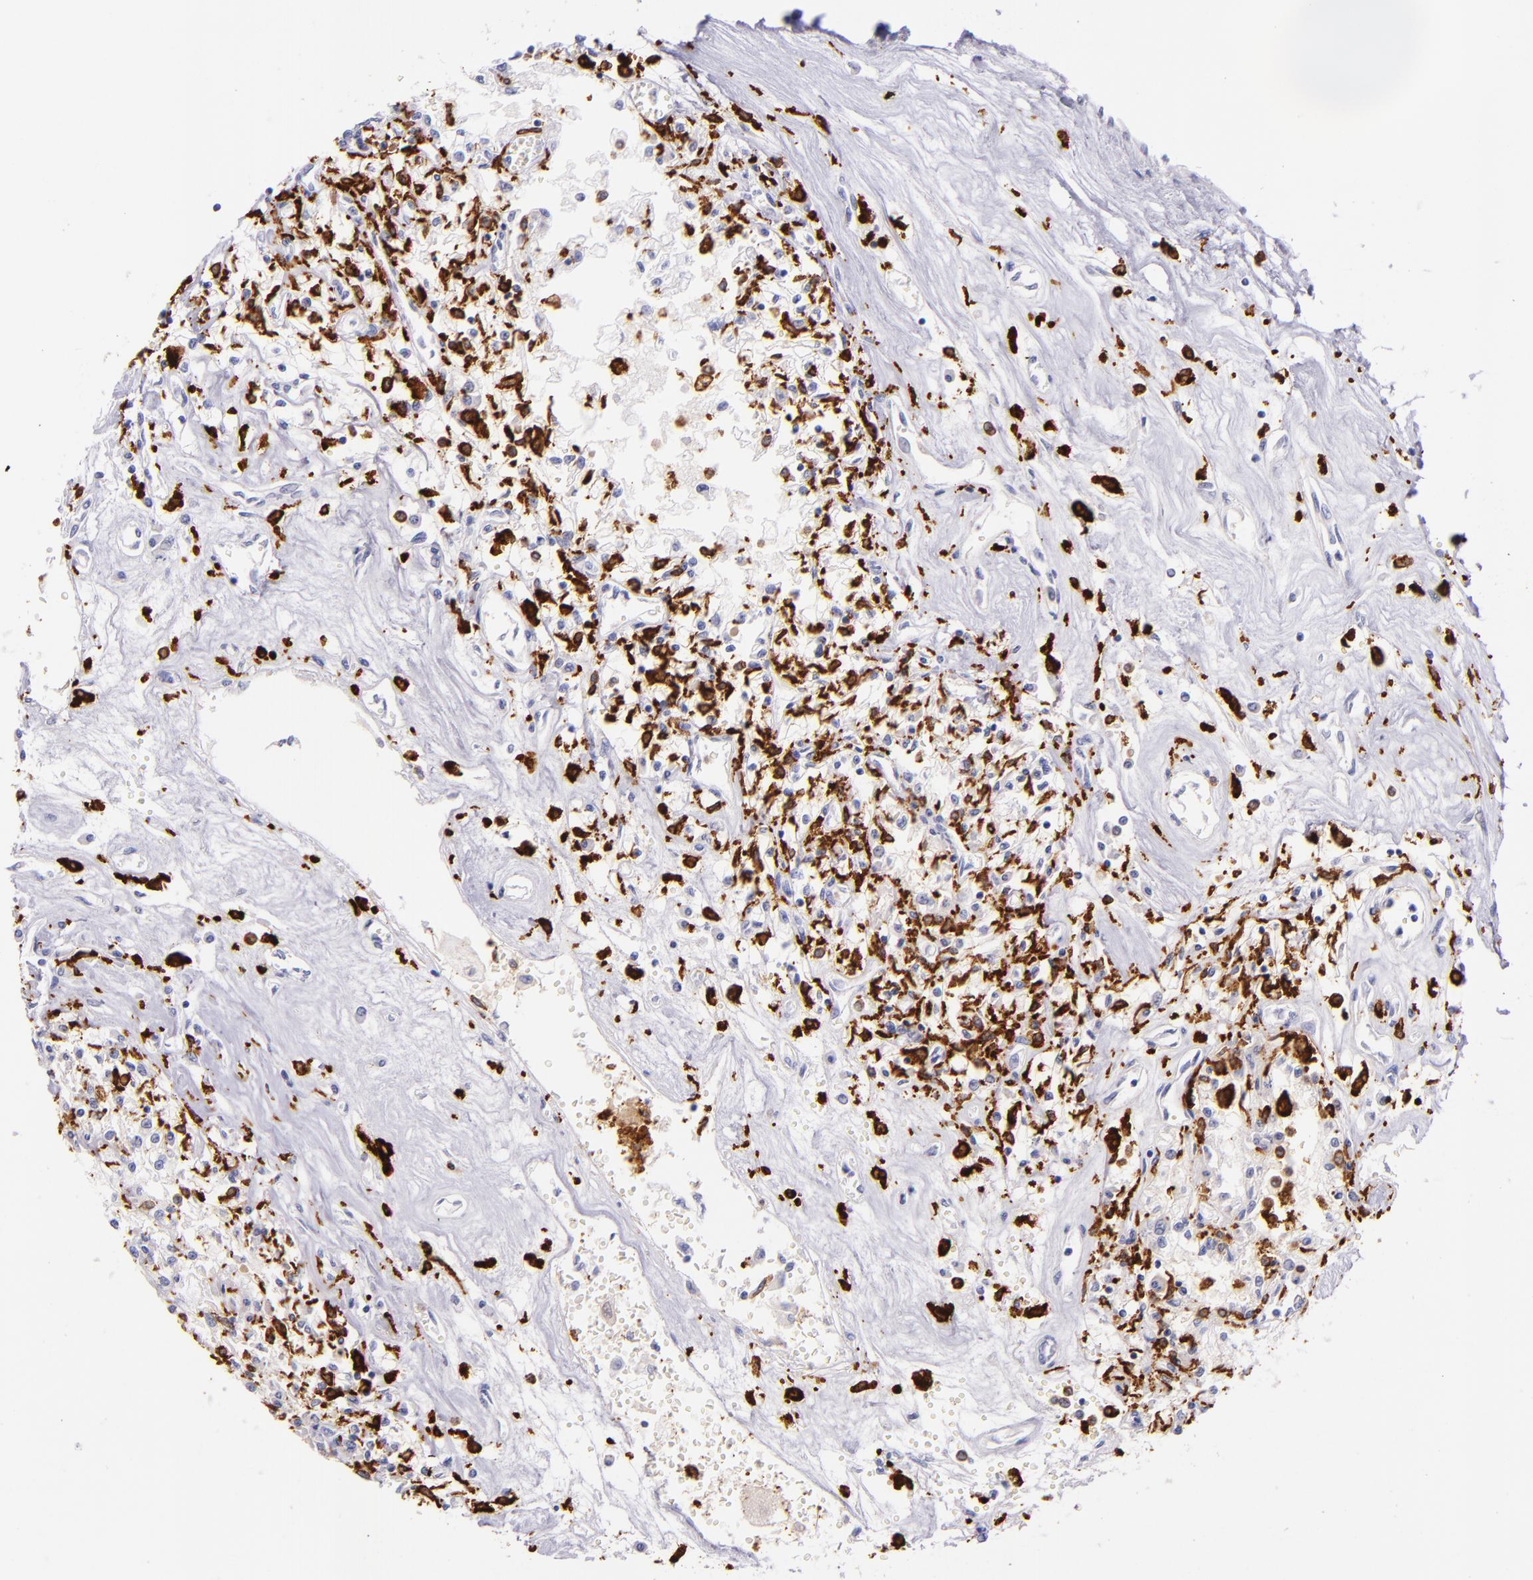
{"staining": {"intensity": "negative", "quantity": "none", "location": "none"}, "tissue": "renal cancer", "cell_type": "Tumor cells", "image_type": "cancer", "snomed": [{"axis": "morphology", "description": "Adenocarcinoma, NOS"}, {"axis": "topography", "description": "Kidney"}], "caption": "IHC photomicrograph of renal adenocarcinoma stained for a protein (brown), which reveals no expression in tumor cells.", "gene": "CD163", "patient": {"sex": "male", "age": 78}}